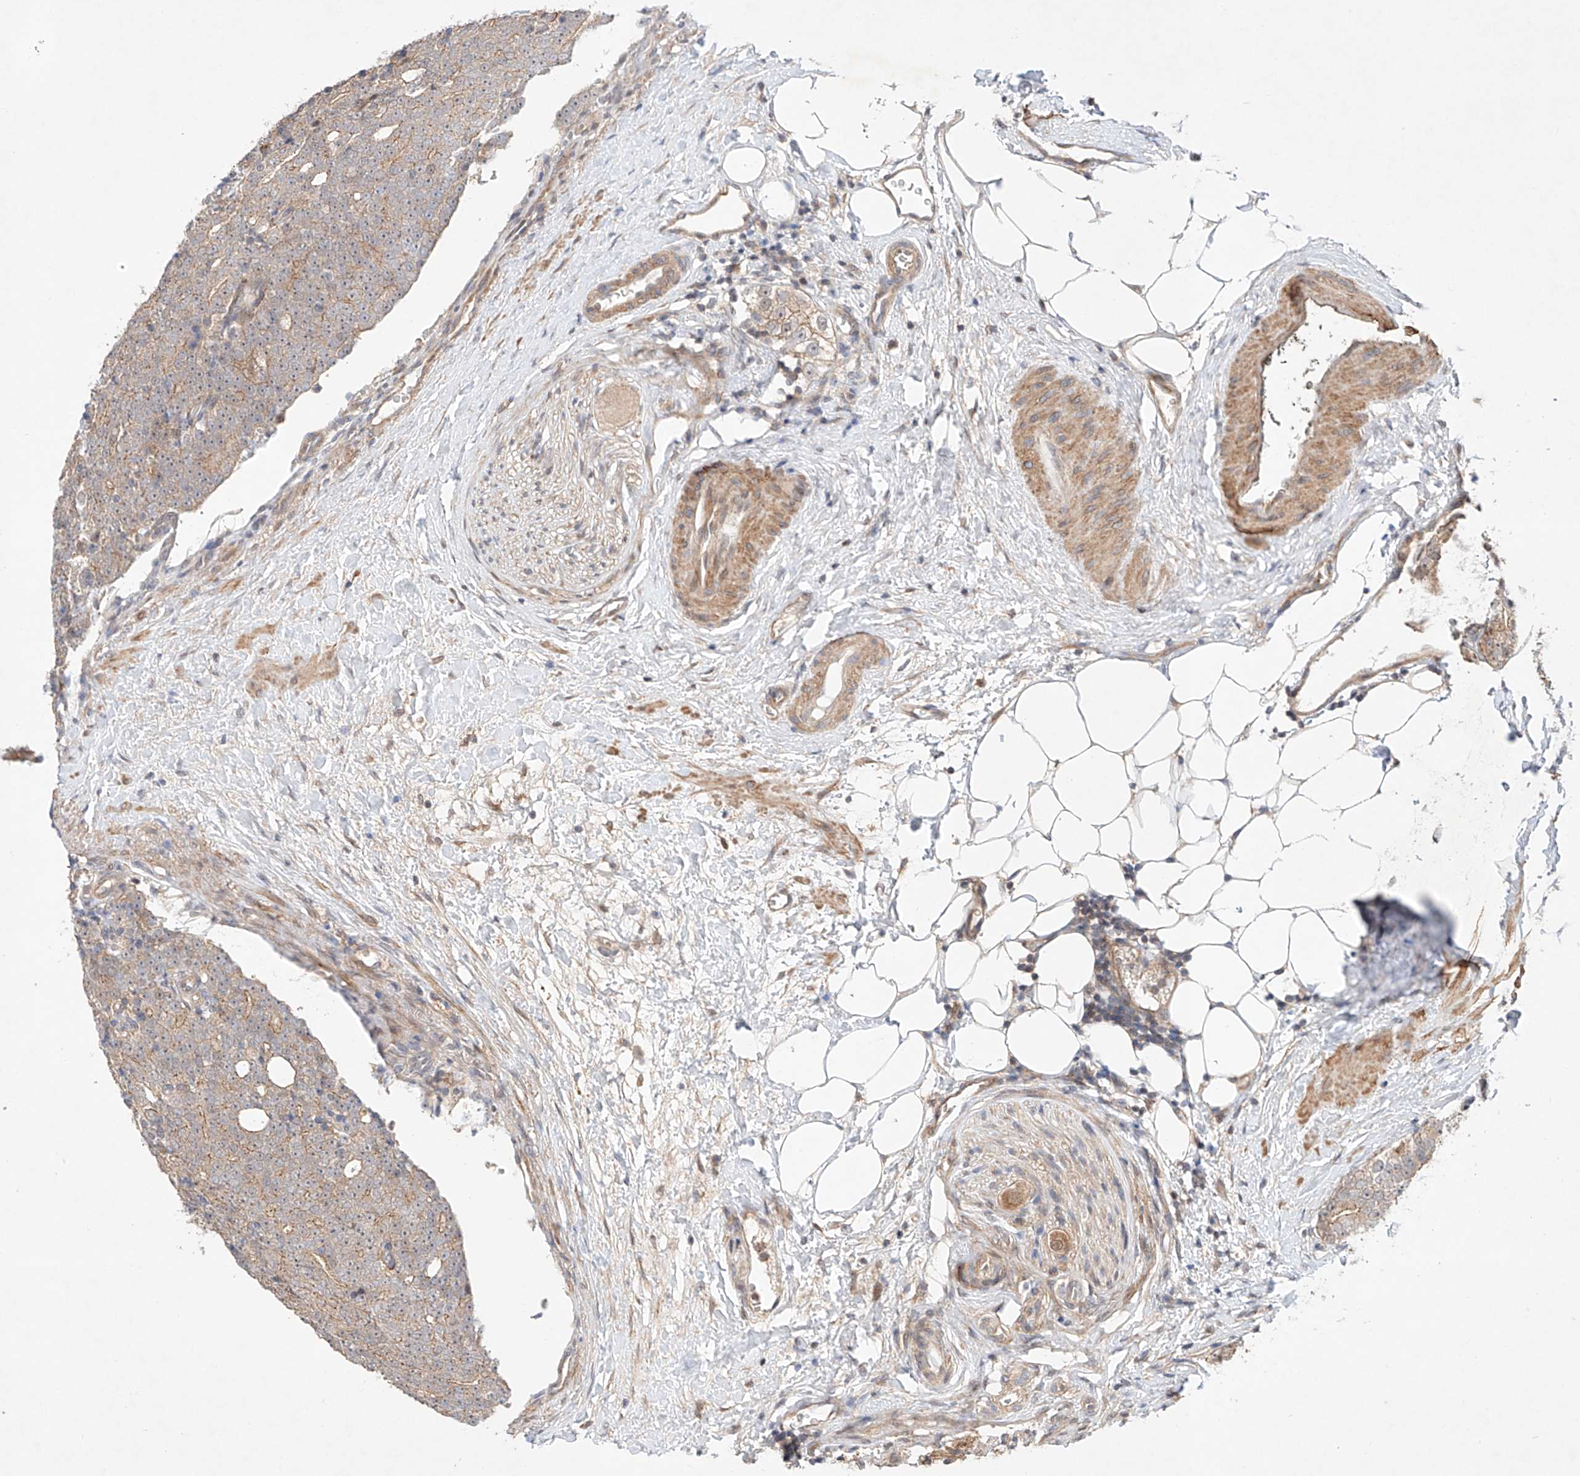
{"staining": {"intensity": "weak", "quantity": "<25%", "location": "cytoplasmic/membranous"}, "tissue": "prostate cancer", "cell_type": "Tumor cells", "image_type": "cancer", "snomed": [{"axis": "morphology", "description": "Adenocarcinoma, High grade"}, {"axis": "topography", "description": "Prostate"}], "caption": "Immunohistochemistry micrograph of neoplastic tissue: prostate cancer stained with DAB (3,3'-diaminobenzidine) displays no significant protein expression in tumor cells. (DAB immunohistochemistry (IHC) visualized using brightfield microscopy, high magnification).", "gene": "TSR2", "patient": {"sex": "male", "age": 56}}